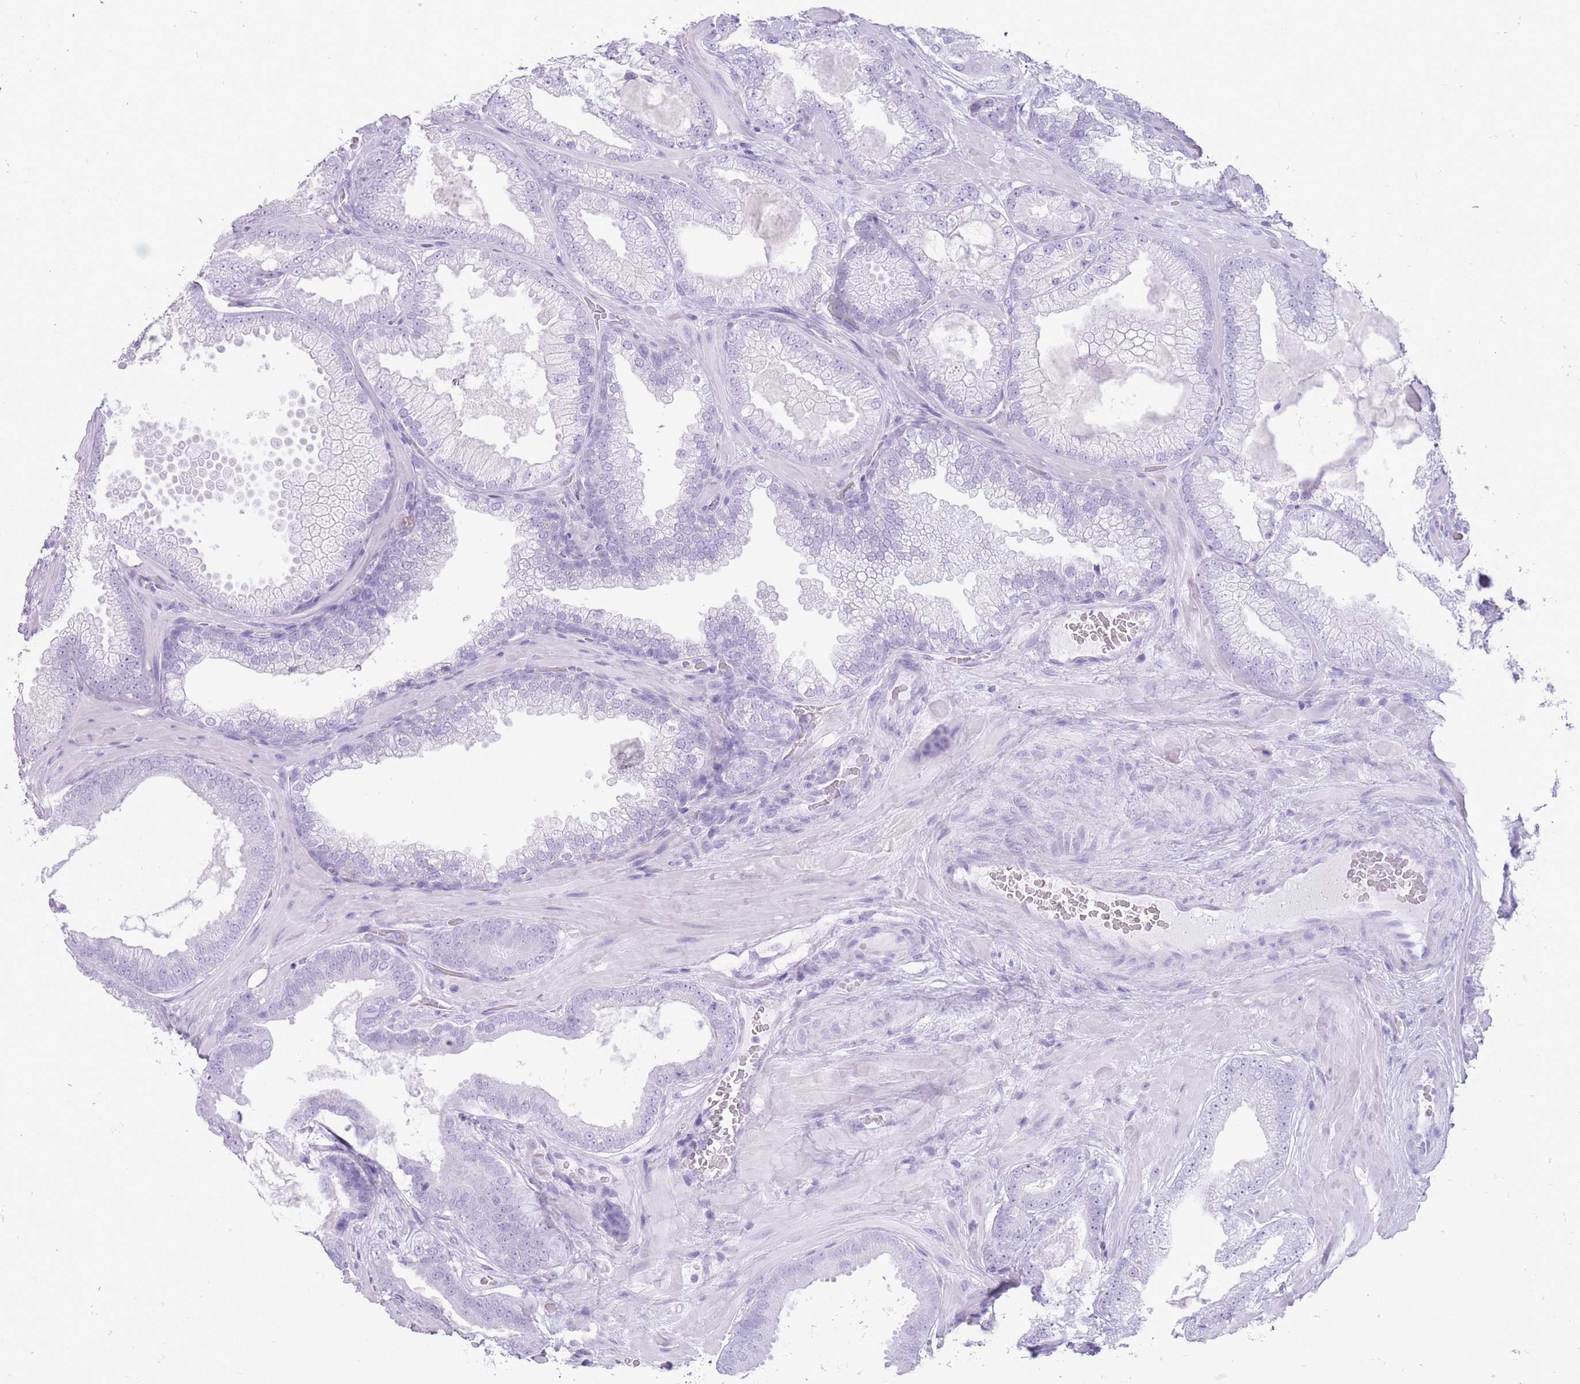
{"staining": {"intensity": "negative", "quantity": "none", "location": "none"}, "tissue": "prostate cancer", "cell_type": "Tumor cells", "image_type": "cancer", "snomed": [{"axis": "morphology", "description": "Adenocarcinoma, Low grade"}, {"axis": "topography", "description": "Prostate"}], "caption": "IHC of prostate cancer (low-grade adenocarcinoma) displays no positivity in tumor cells.", "gene": "OR4F21", "patient": {"sex": "male", "age": 57}}